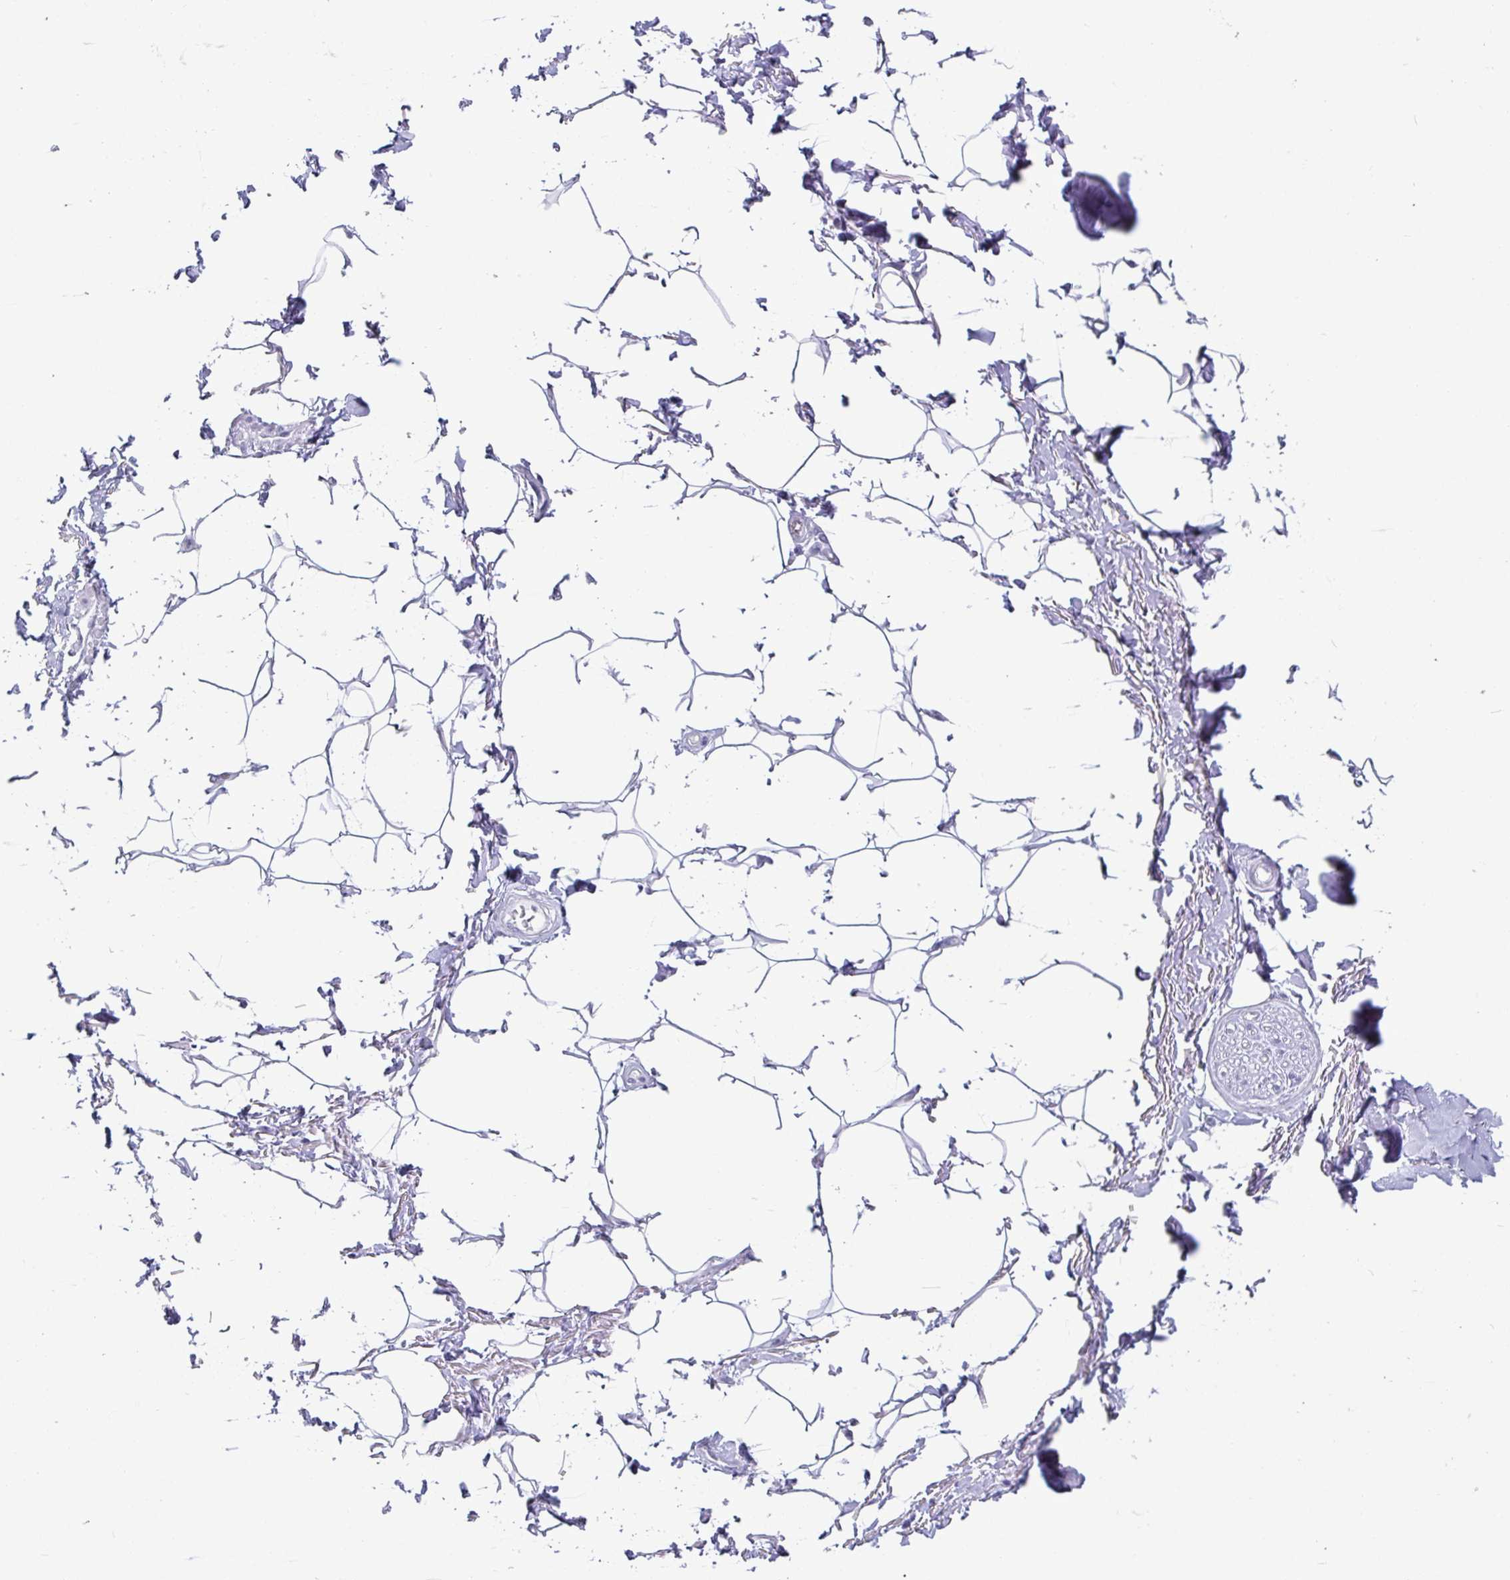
{"staining": {"intensity": "negative", "quantity": "none", "location": "none"}, "tissue": "adipose tissue", "cell_type": "Adipocytes", "image_type": "normal", "snomed": [{"axis": "morphology", "description": "Normal tissue, NOS"}, {"axis": "topography", "description": "Peripheral nerve tissue"}], "caption": "Immunohistochemistry of normal adipose tissue exhibits no expression in adipocytes. Nuclei are stained in blue.", "gene": "VSIG10L", "patient": {"sex": "male", "age": 51}}